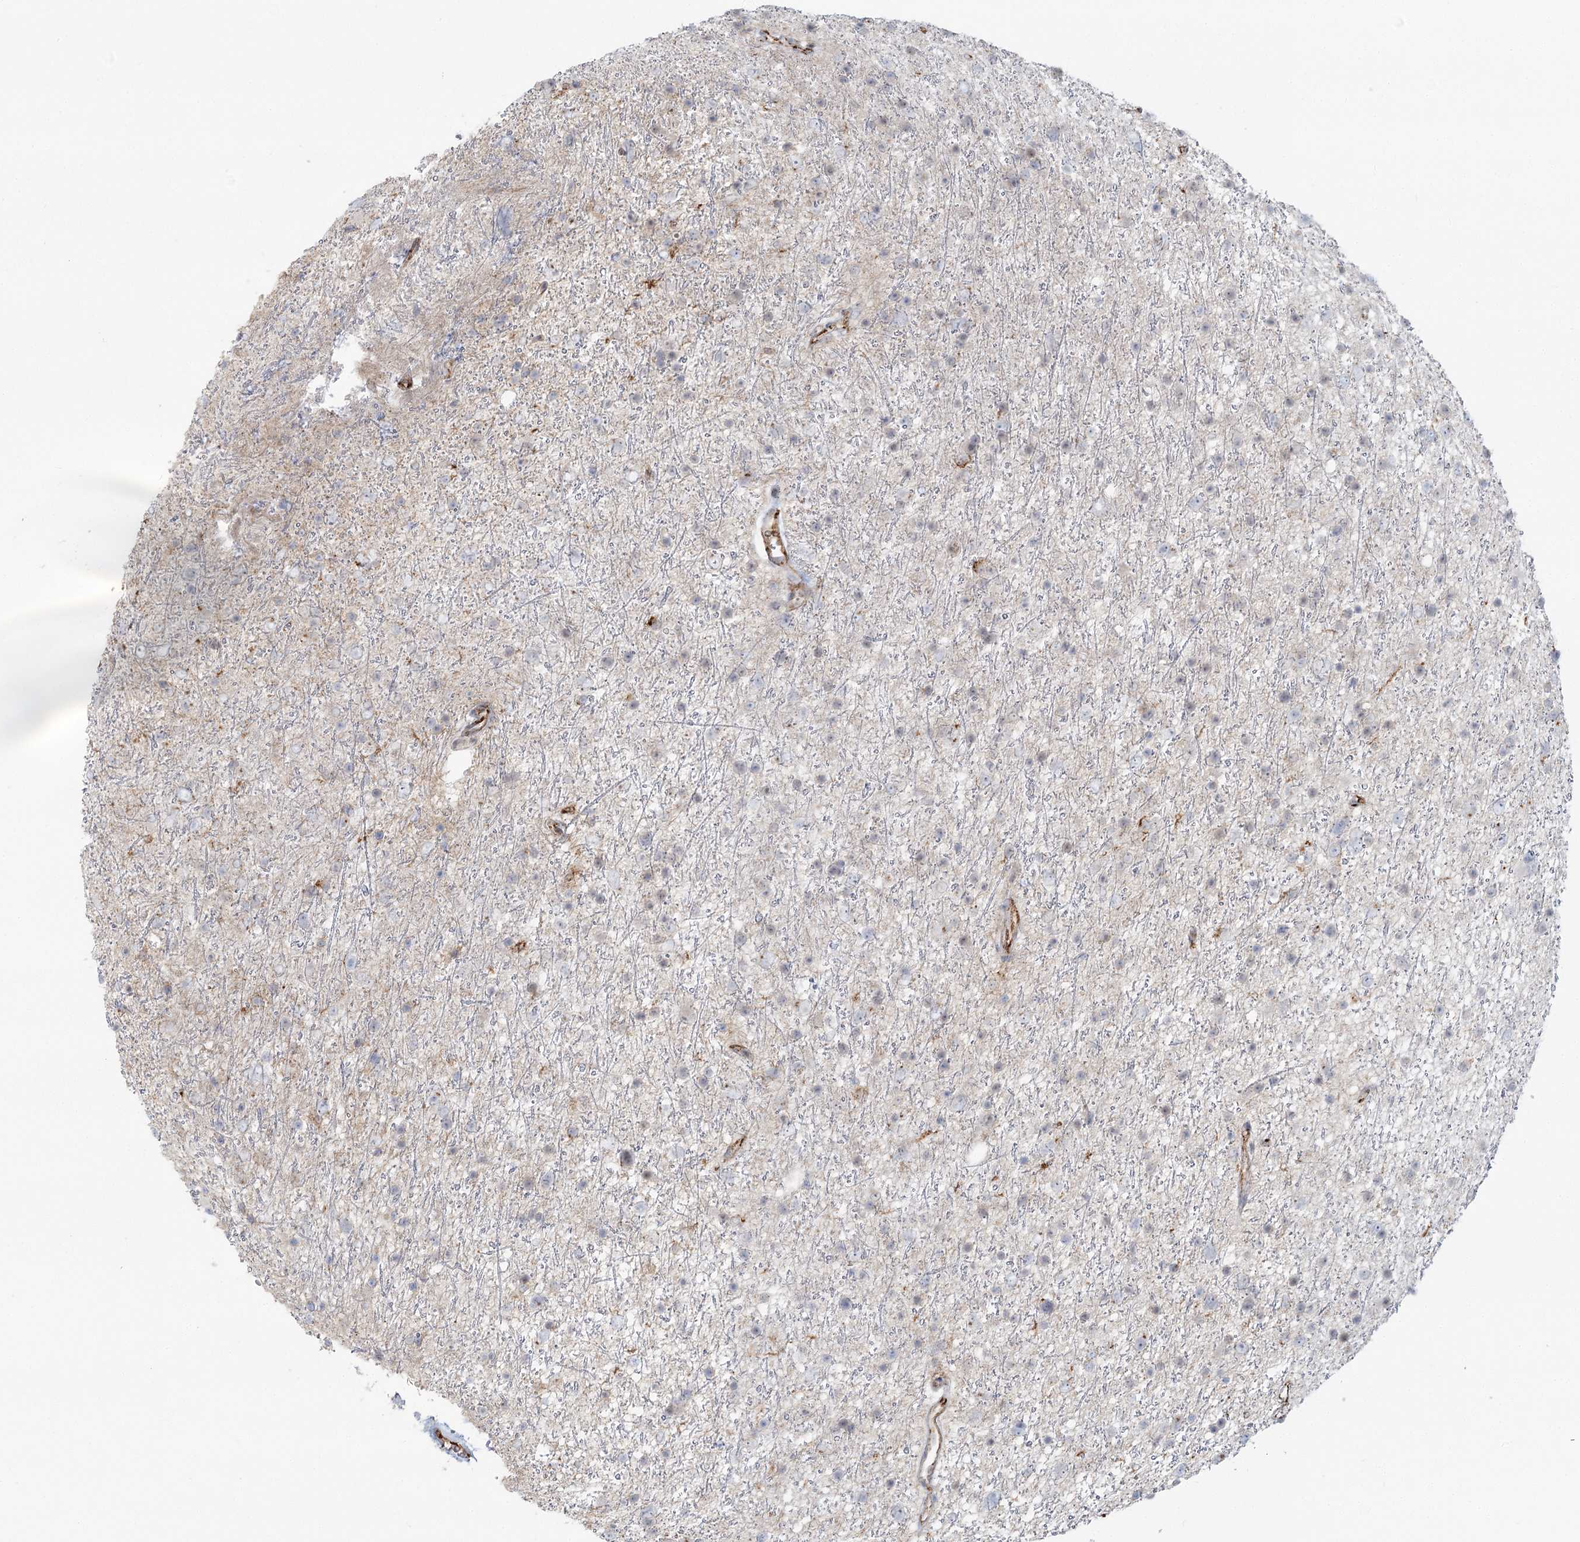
{"staining": {"intensity": "negative", "quantity": "none", "location": "none"}, "tissue": "glioma", "cell_type": "Tumor cells", "image_type": "cancer", "snomed": [{"axis": "morphology", "description": "Glioma, malignant, Low grade"}, {"axis": "topography", "description": "Cerebral cortex"}], "caption": "High power microscopy photomicrograph of an IHC micrograph of glioma, revealing no significant expression in tumor cells.", "gene": "KBTBD4", "patient": {"sex": "female", "age": 39}}